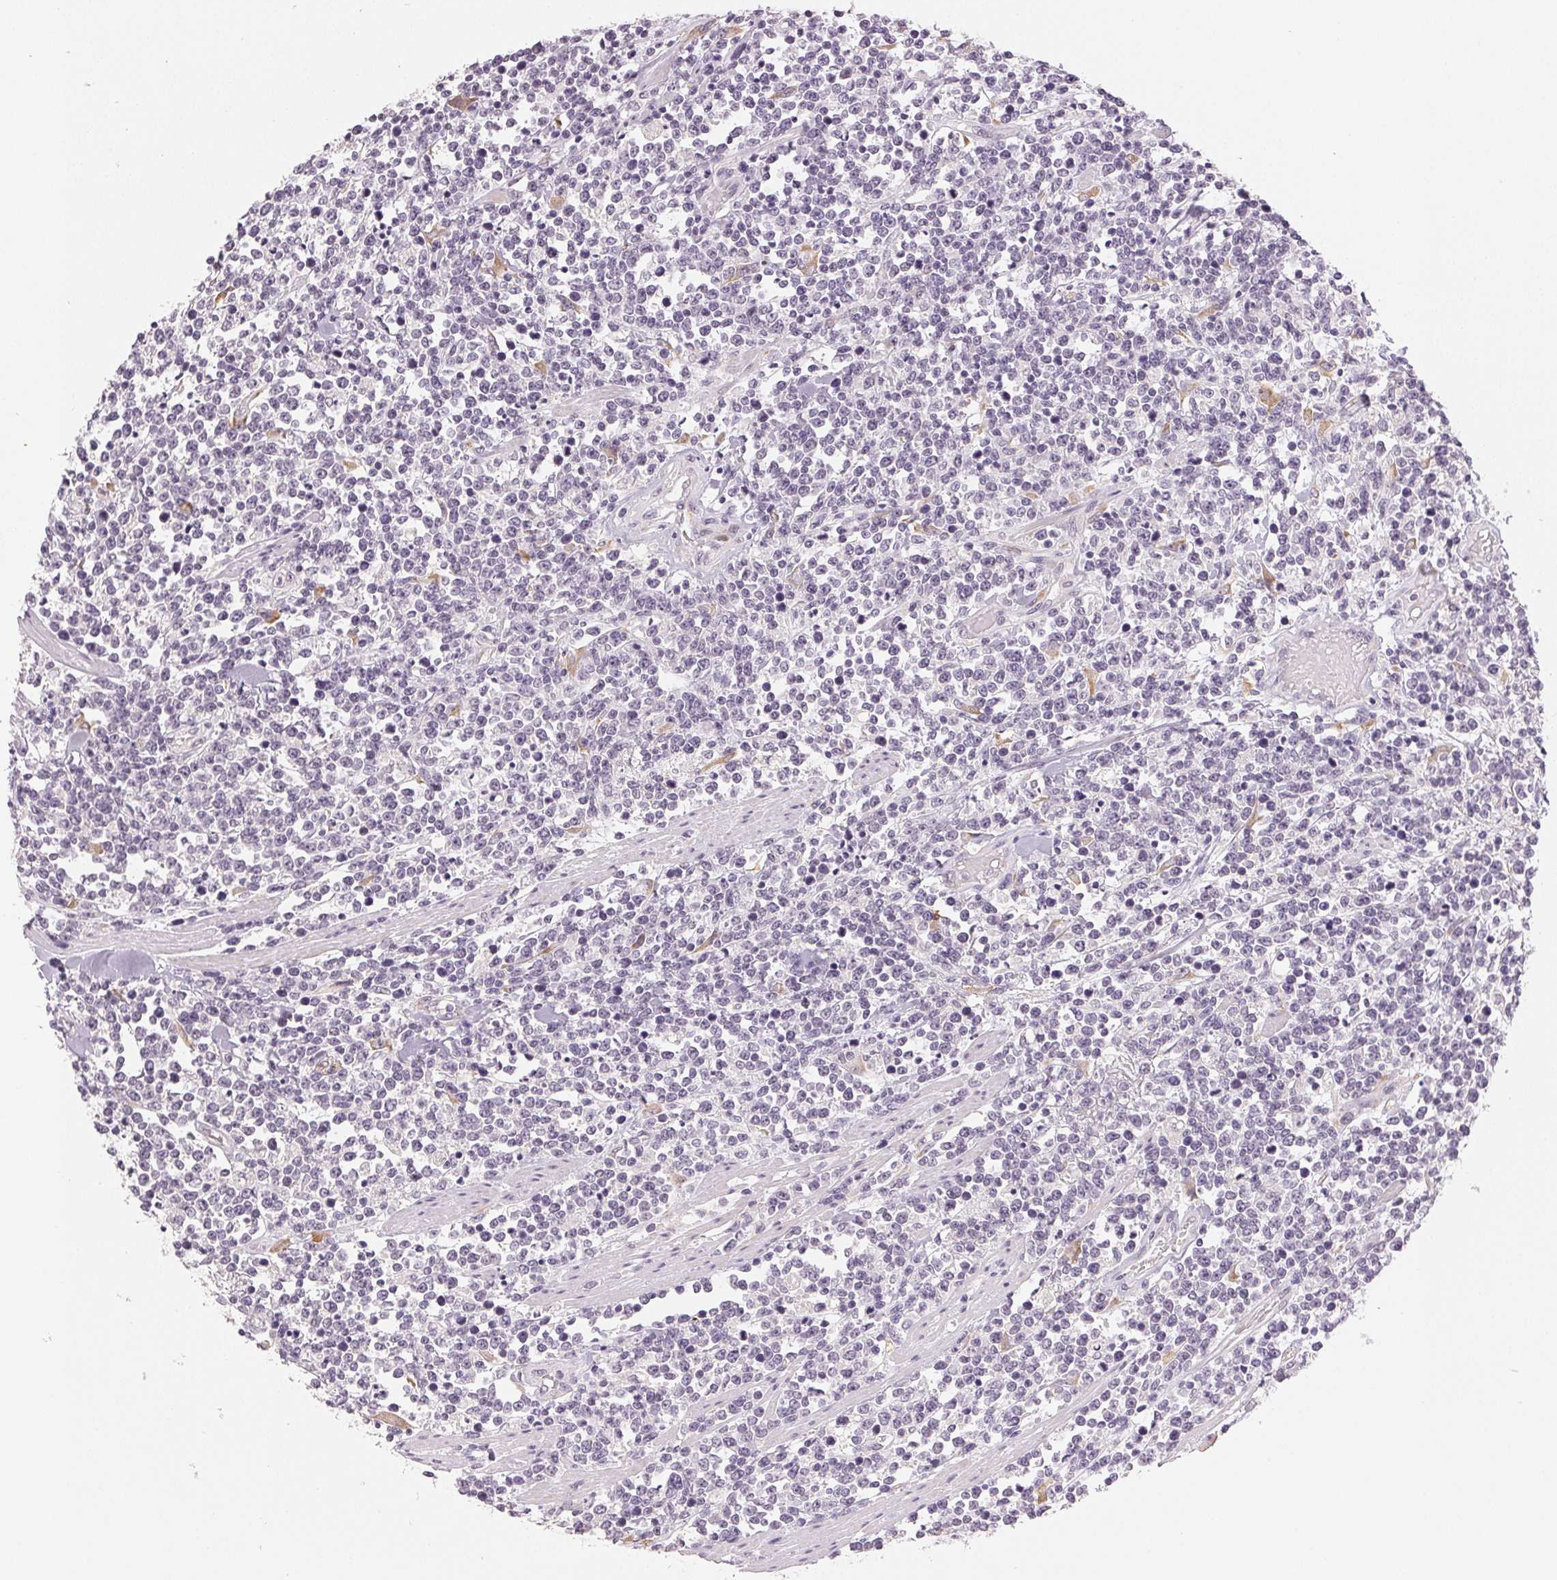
{"staining": {"intensity": "negative", "quantity": "none", "location": "none"}, "tissue": "lymphoma", "cell_type": "Tumor cells", "image_type": "cancer", "snomed": [{"axis": "morphology", "description": "Malignant lymphoma, non-Hodgkin's type, High grade"}, {"axis": "topography", "description": "Colon"}], "caption": "High-grade malignant lymphoma, non-Hodgkin's type stained for a protein using immunohistochemistry (IHC) displays no staining tumor cells.", "gene": "MAP1LC3A", "patient": {"sex": "male", "age": 82}}